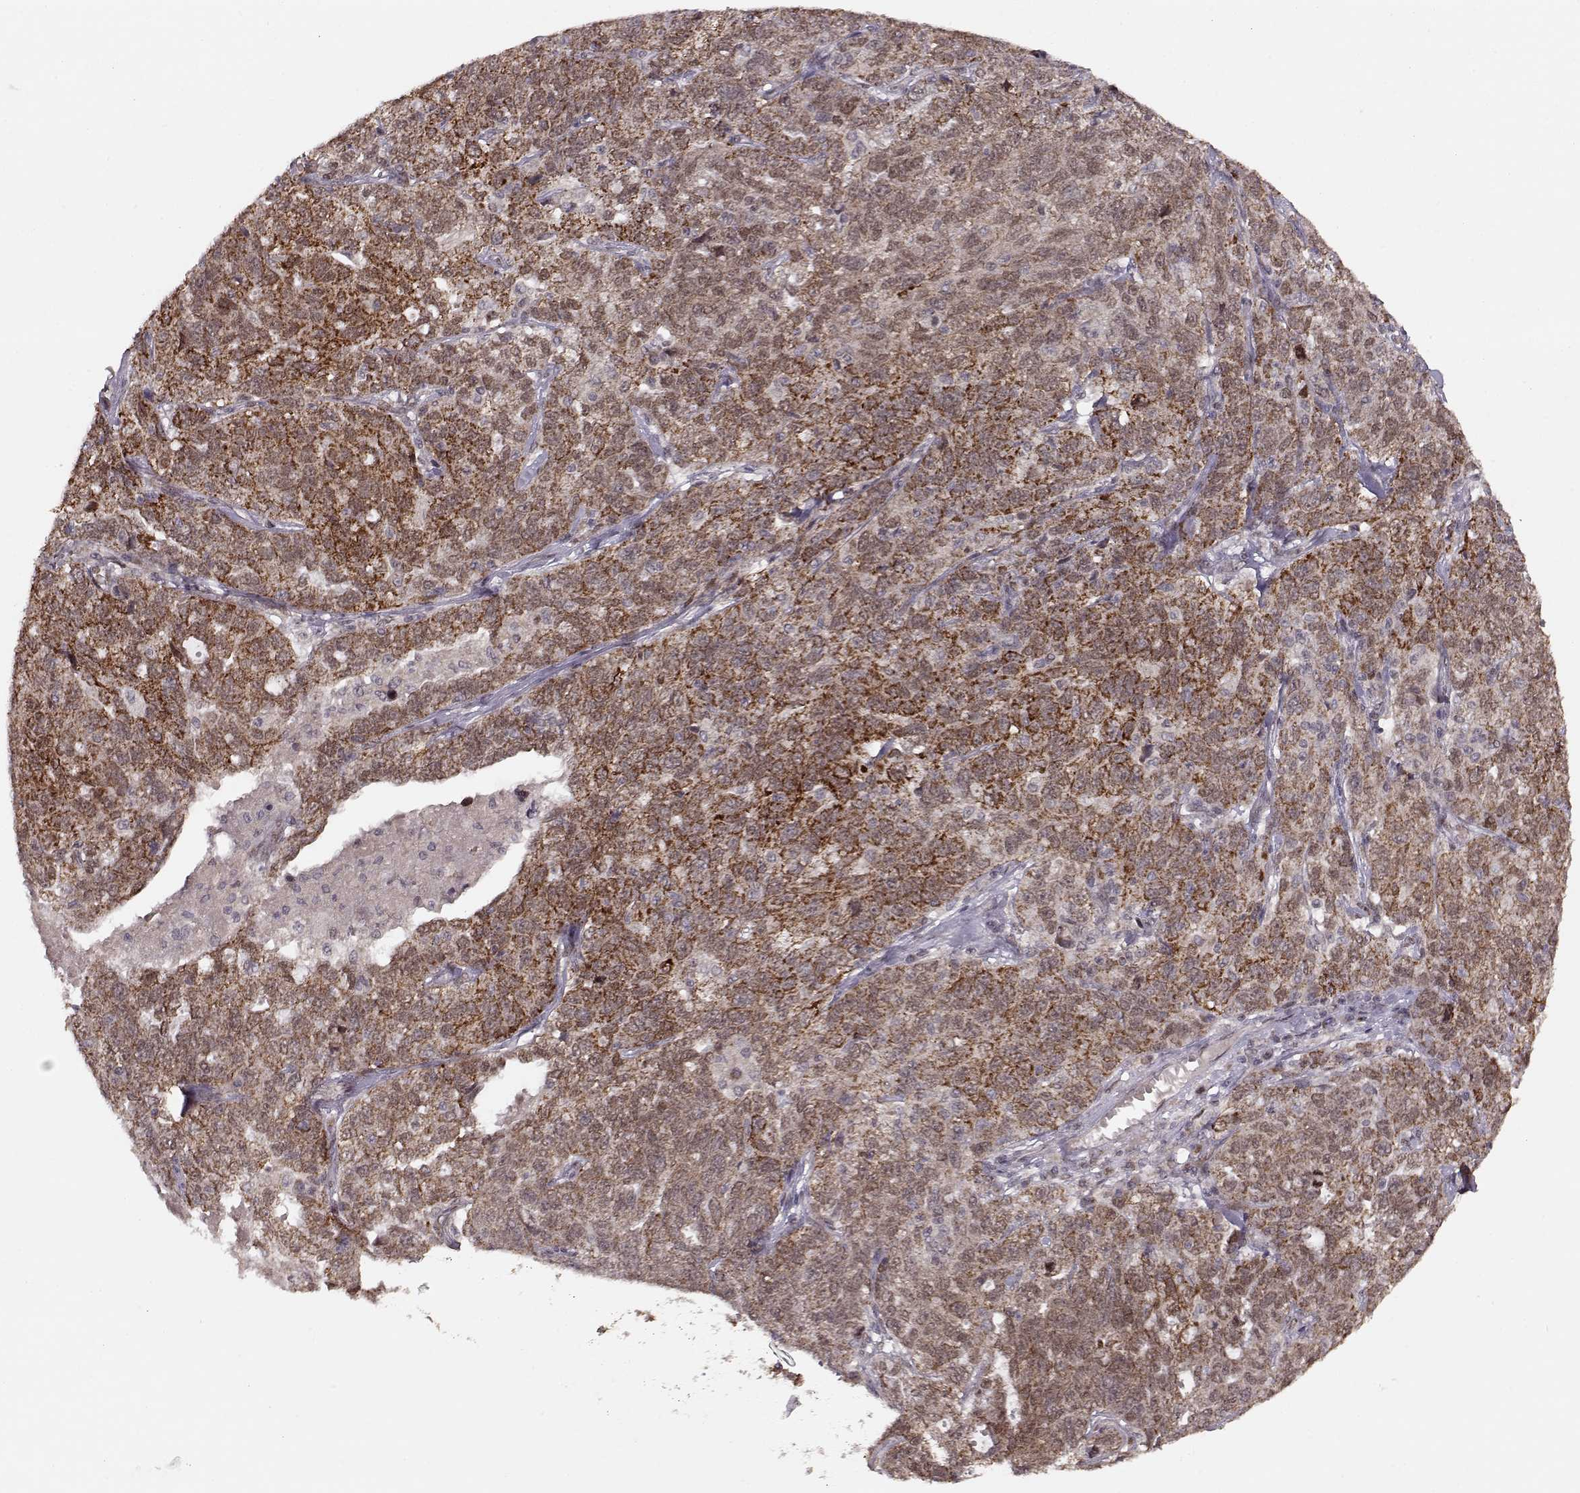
{"staining": {"intensity": "moderate", "quantity": ">75%", "location": "cytoplasmic/membranous"}, "tissue": "ovarian cancer", "cell_type": "Tumor cells", "image_type": "cancer", "snomed": [{"axis": "morphology", "description": "Cystadenocarcinoma, serous, NOS"}, {"axis": "topography", "description": "Ovary"}], "caption": "This micrograph shows immunohistochemistry (IHC) staining of human ovarian serous cystadenocarcinoma, with medium moderate cytoplasmic/membranous positivity in about >75% of tumor cells.", "gene": "RAI1", "patient": {"sex": "female", "age": 71}}